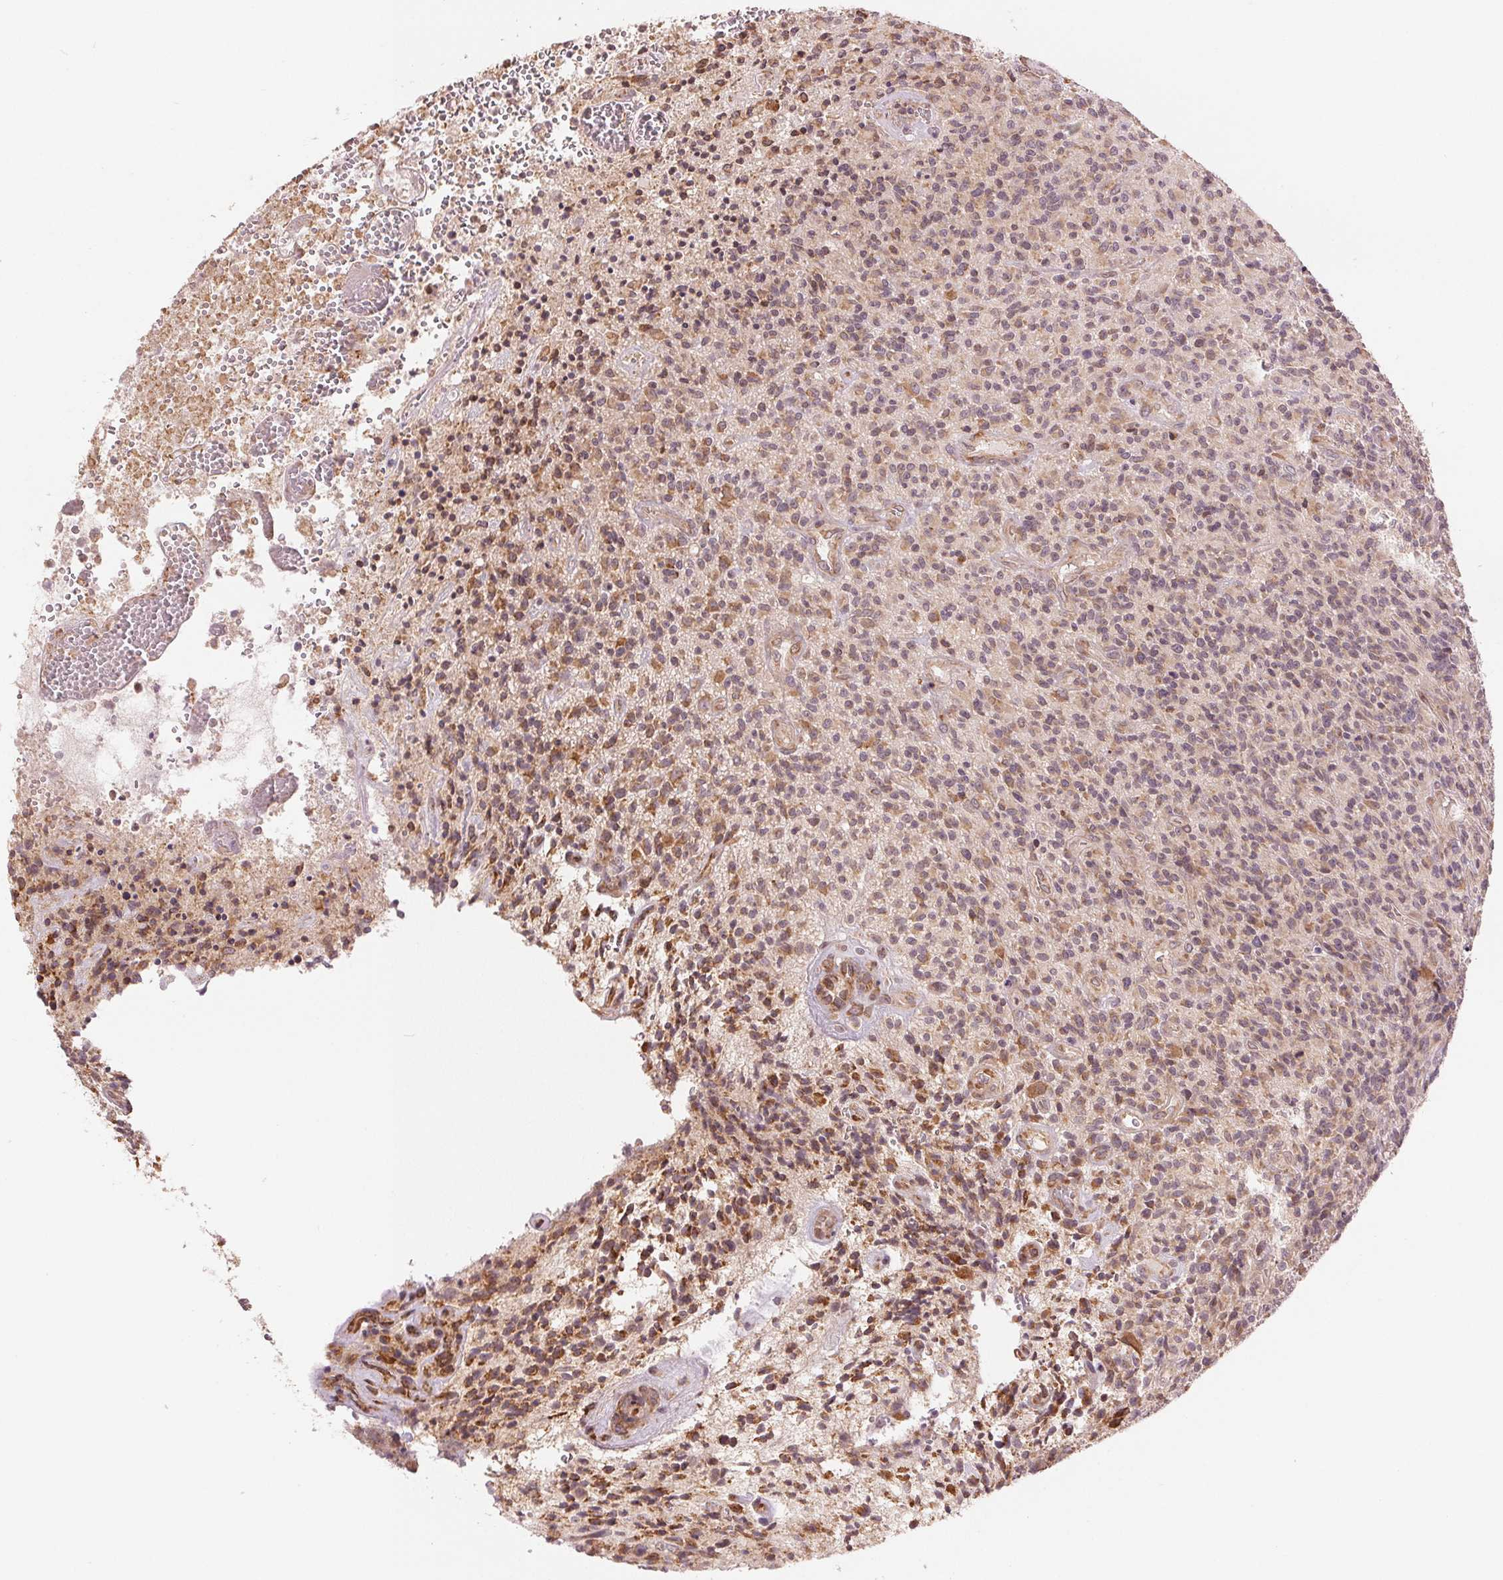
{"staining": {"intensity": "moderate", "quantity": ">75%", "location": "cytoplasmic/membranous"}, "tissue": "glioma", "cell_type": "Tumor cells", "image_type": "cancer", "snomed": [{"axis": "morphology", "description": "Glioma, malignant, High grade"}, {"axis": "topography", "description": "Brain"}], "caption": "Immunohistochemical staining of malignant glioma (high-grade) exhibits moderate cytoplasmic/membranous protein positivity in approximately >75% of tumor cells.", "gene": "SLC20A1", "patient": {"sex": "male", "age": 76}}